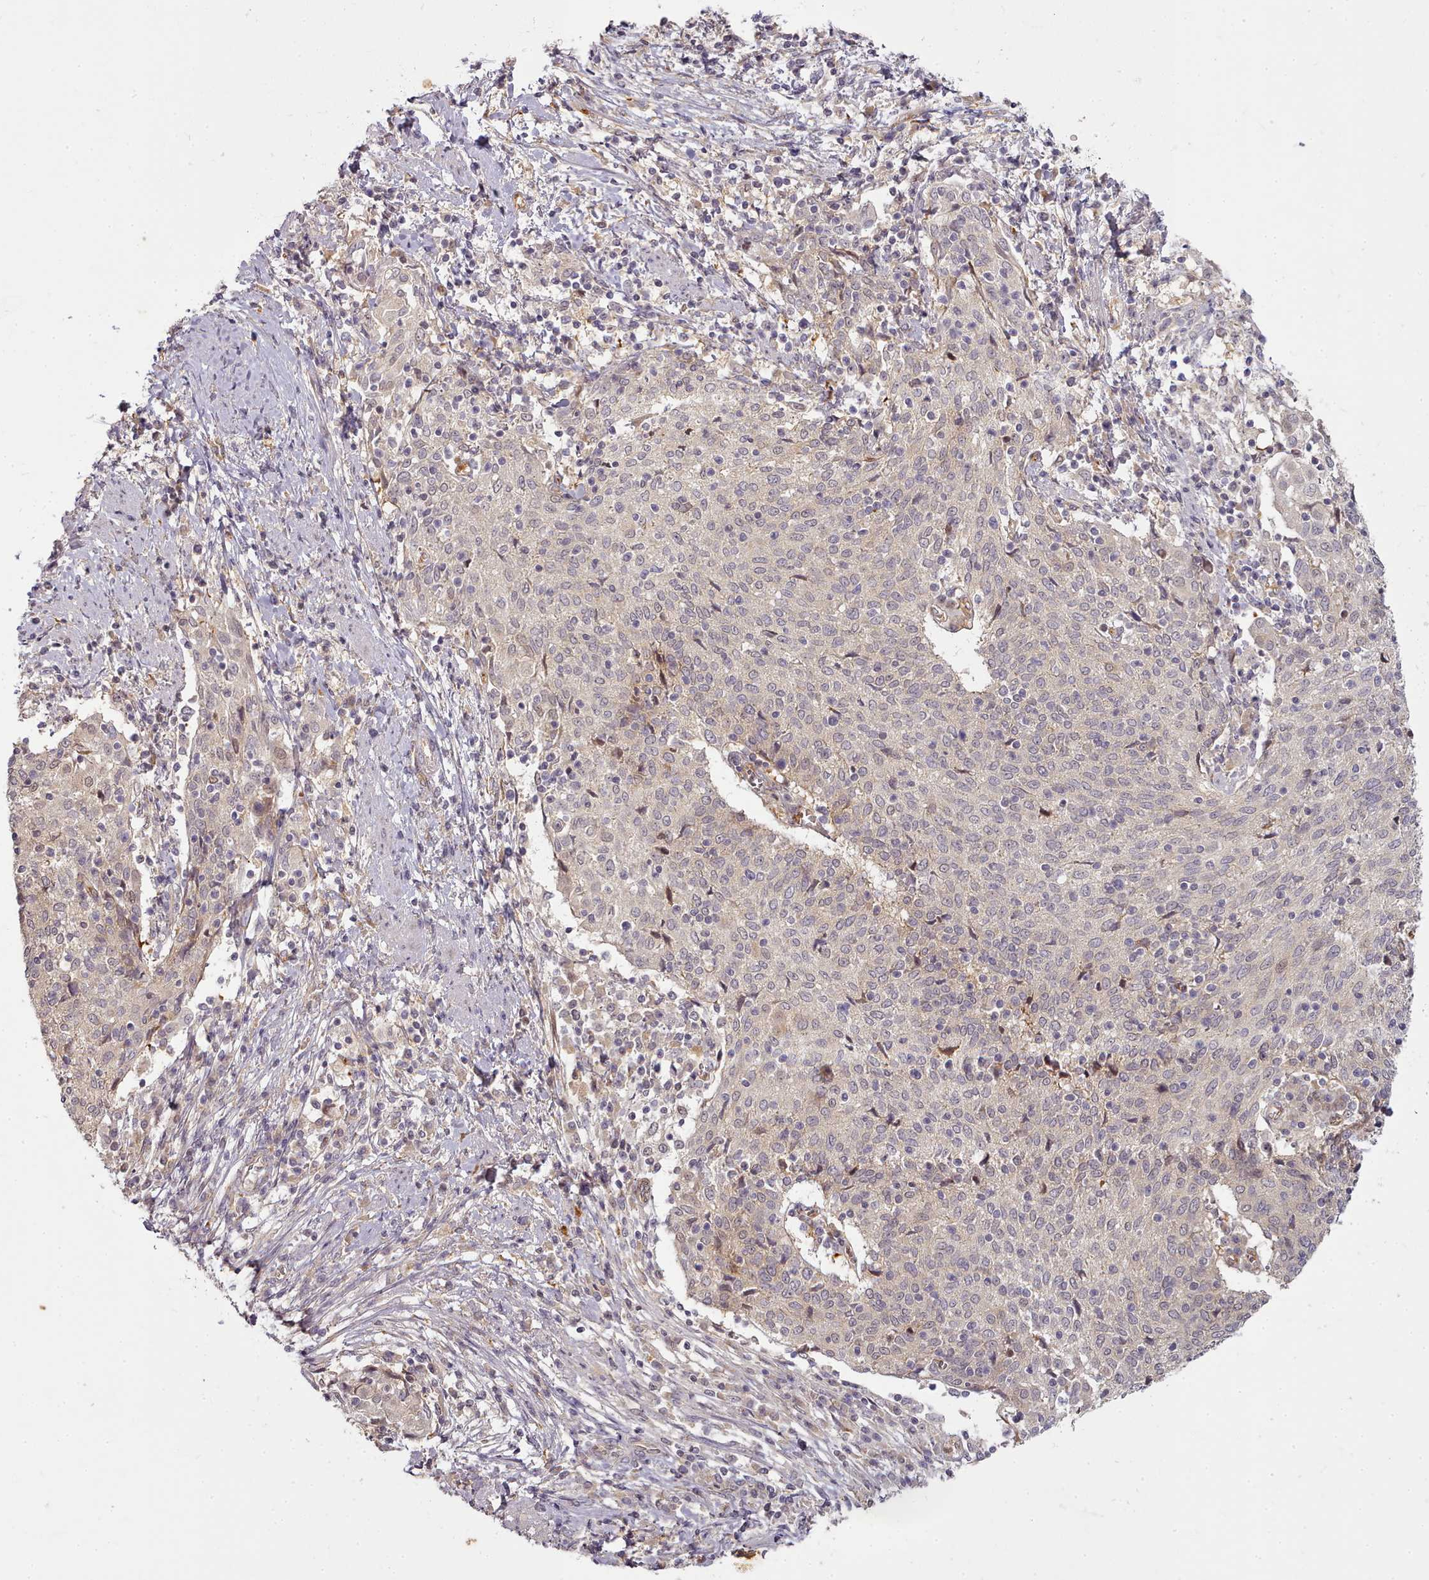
{"staining": {"intensity": "weak", "quantity": "<25%", "location": "nuclear"}, "tissue": "cervical cancer", "cell_type": "Tumor cells", "image_type": "cancer", "snomed": [{"axis": "morphology", "description": "Squamous cell carcinoma, NOS"}, {"axis": "topography", "description": "Cervix"}], "caption": "Tumor cells are negative for protein expression in human cervical squamous cell carcinoma.", "gene": "C1QTNF5", "patient": {"sex": "female", "age": 52}}